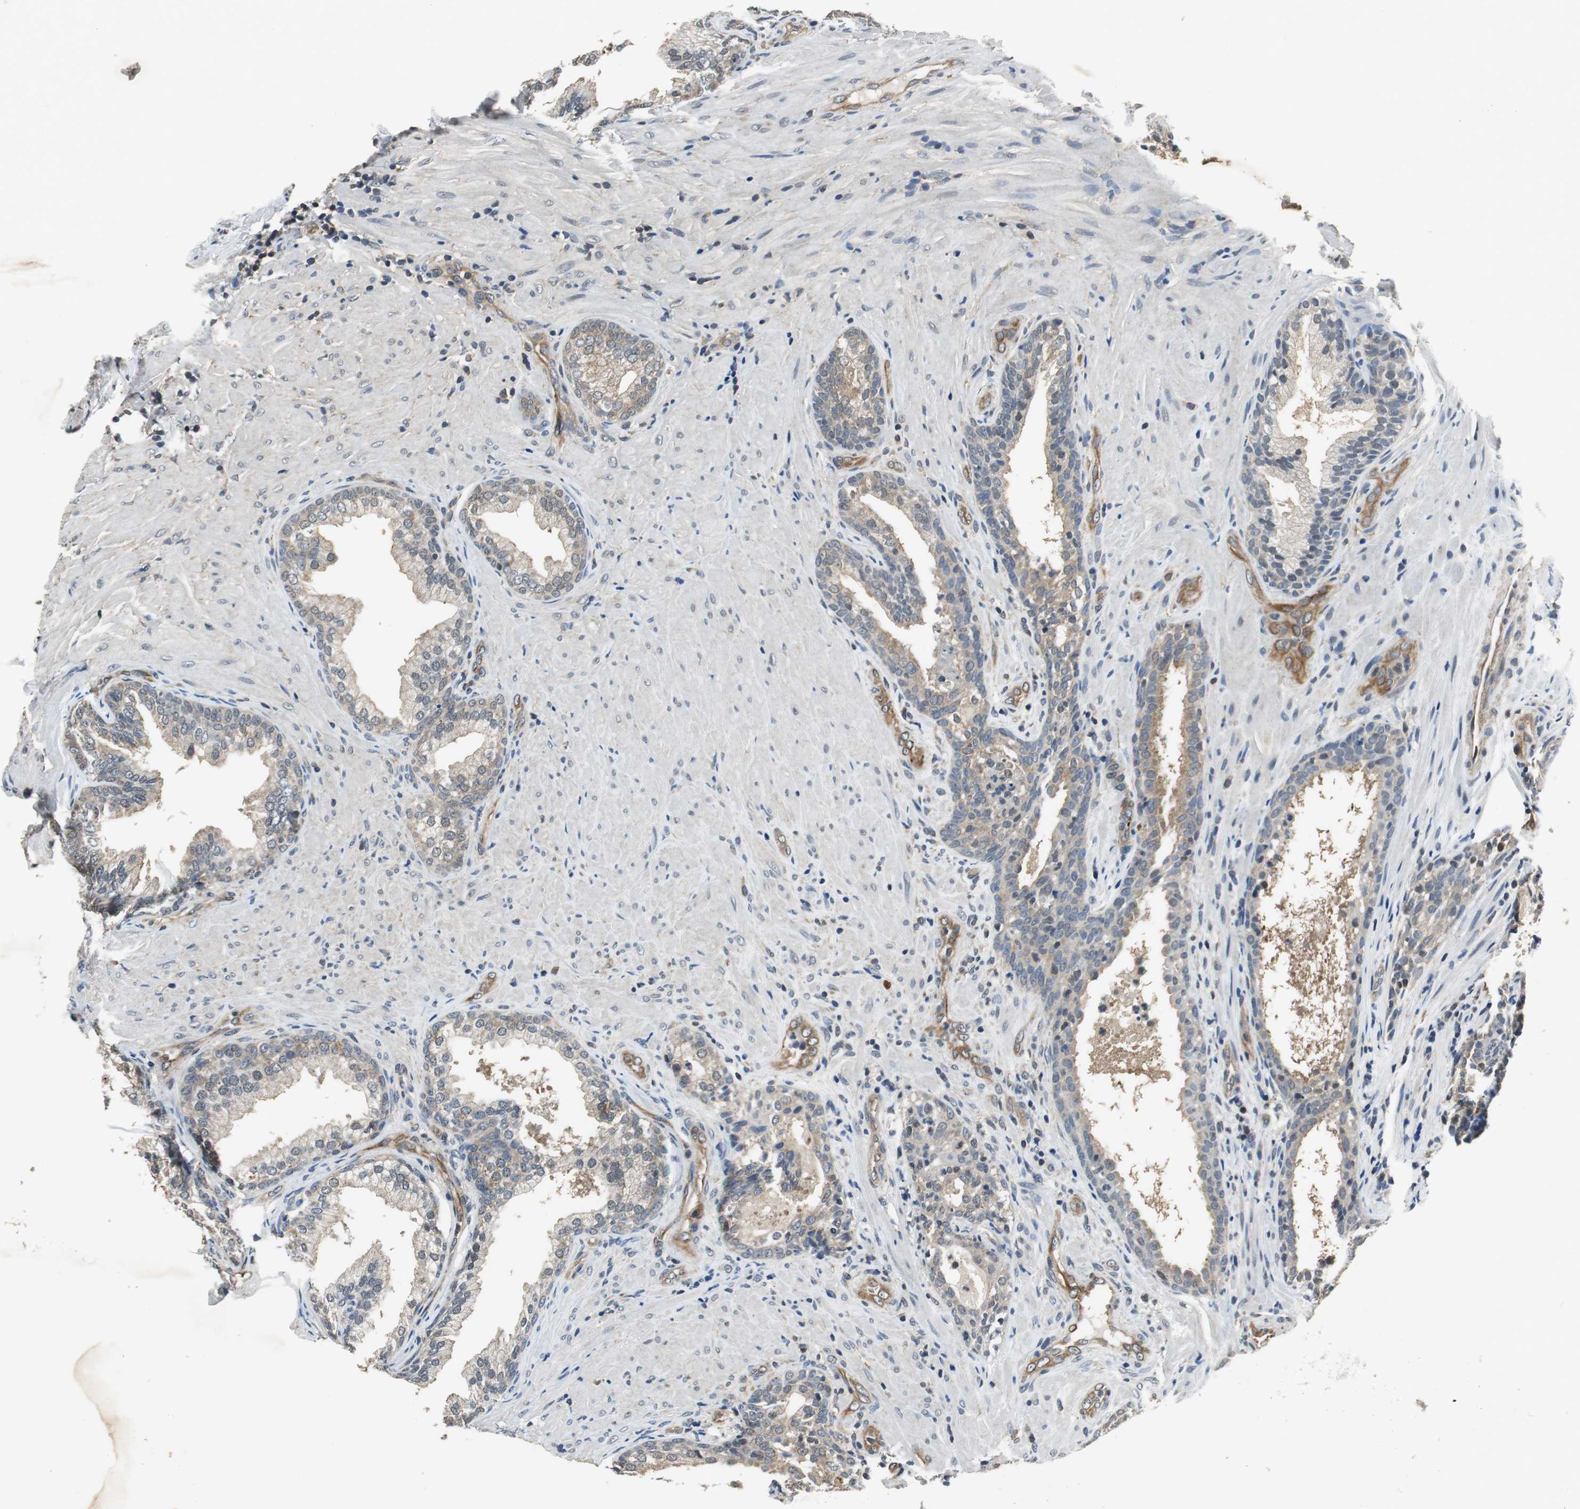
{"staining": {"intensity": "moderate", "quantity": ">75%", "location": "cytoplasmic/membranous"}, "tissue": "prostate", "cell_type": "Glandular cells", "image_type": "normal", "snomed": [{"axis": "morphology", "description": "Normal tissue, NOS"}, {"axis": "topography", "description": "Prostate"}], "caption": "A high-resolution histopathology image shows immunohistochemistry staining of benign prostate, which displays moderate cytoplasmic/membranous expression in approximately >75% of glandular cells.", "gene": "PSMB4", "patient": {"sex": "male", "age": 76}}